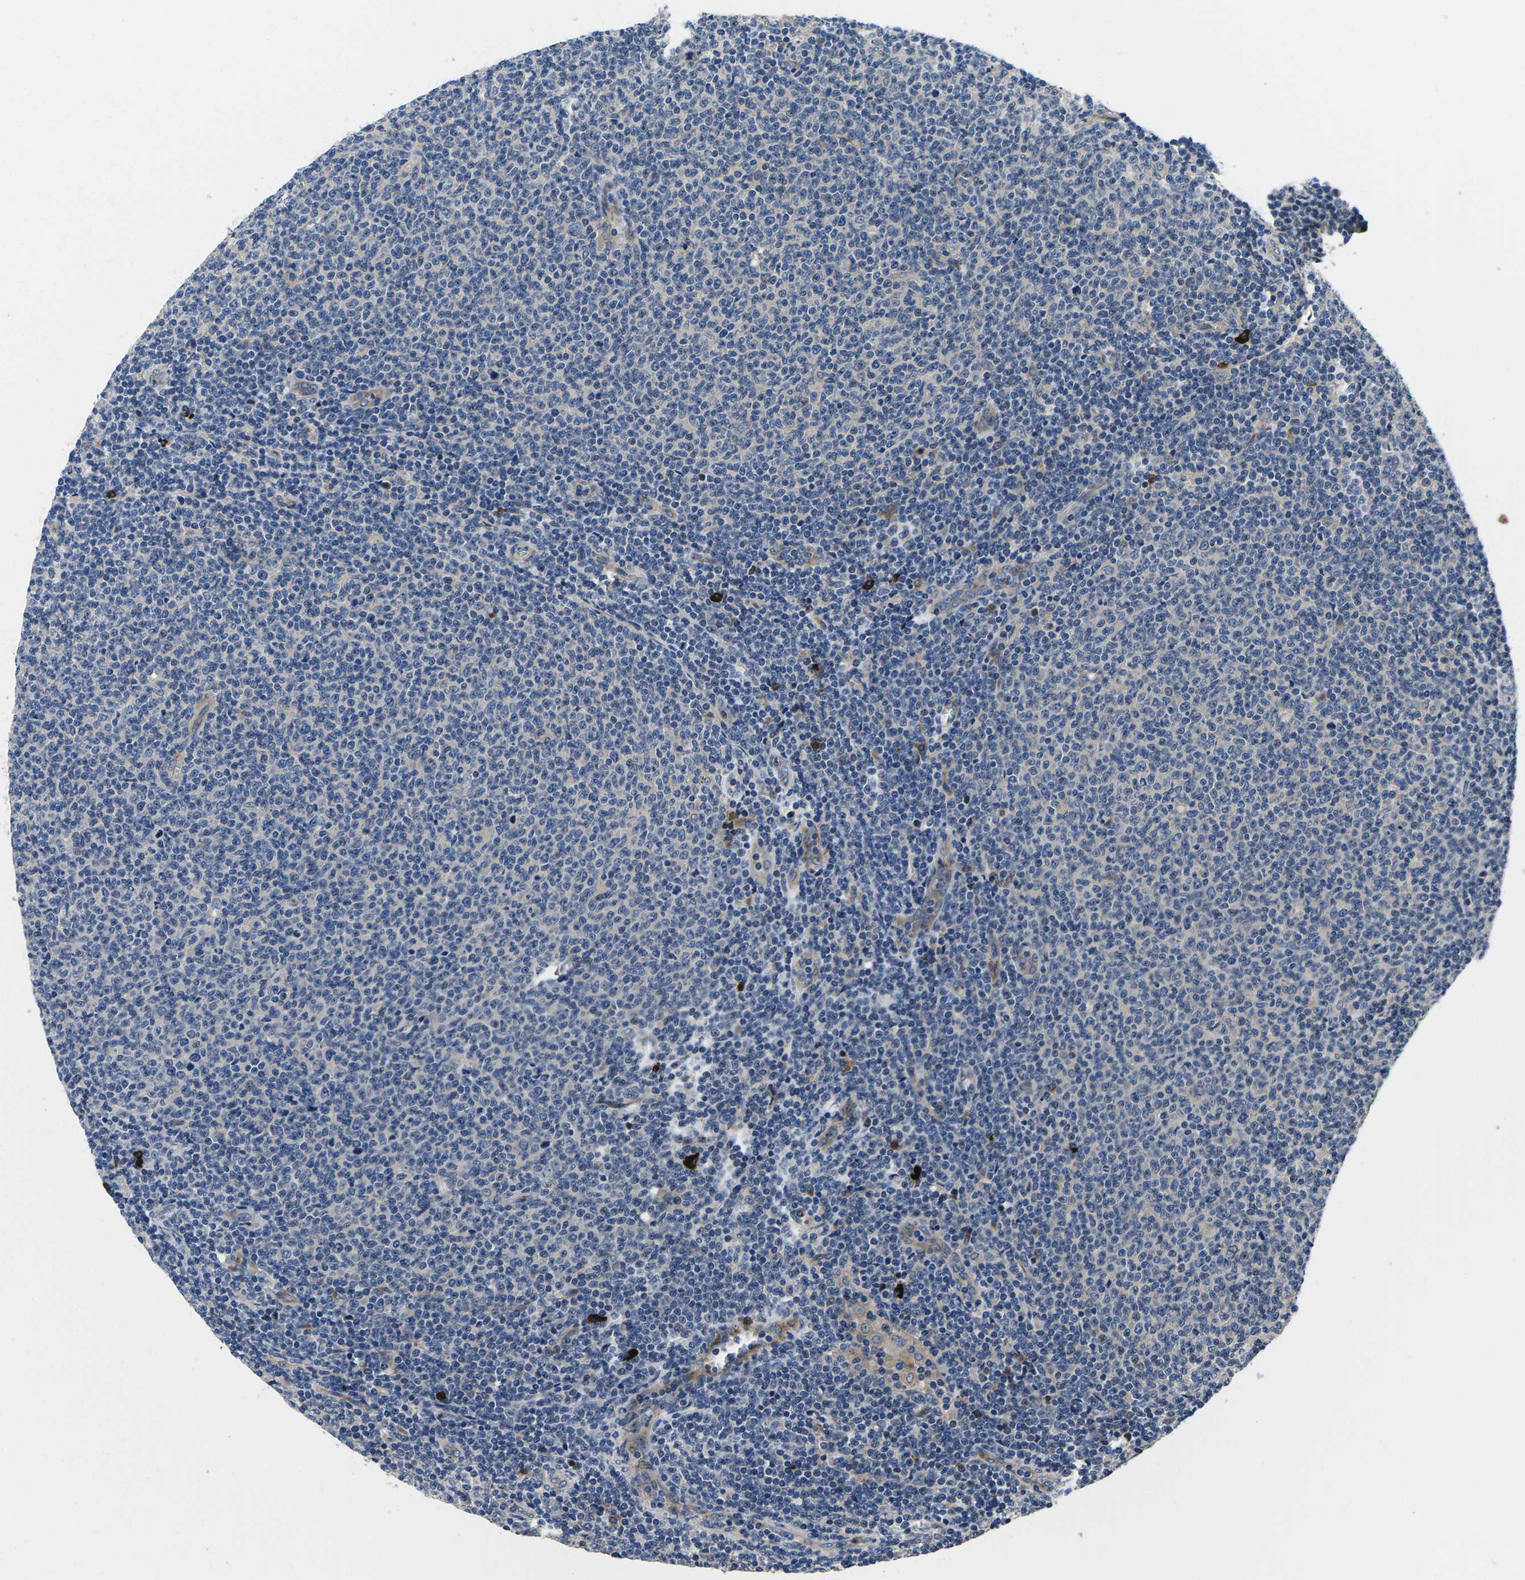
{"staining": {"intensity": "negative", "quantity": "none", "location": "none"}, "tissue": "lymphoma", "cell_type": "Tumor cells", "image_type": "cancer", "snomed": [{"axis": "morphology", "description": "Malignant lymphoma, non-Hodgkin's type, Low grade"}, {"axis": "topography", "description": "Lymph node"}], "caption": "High power microscopy micrograph of an immunohistochemistry (IHC) histopathology image of low-grade malignant lymphoma, non-Hodgkin's type, revealing no significant staining in tumor cells.", "gene": "PLCE1", "patient": {"sex": "male", "age": 66}}